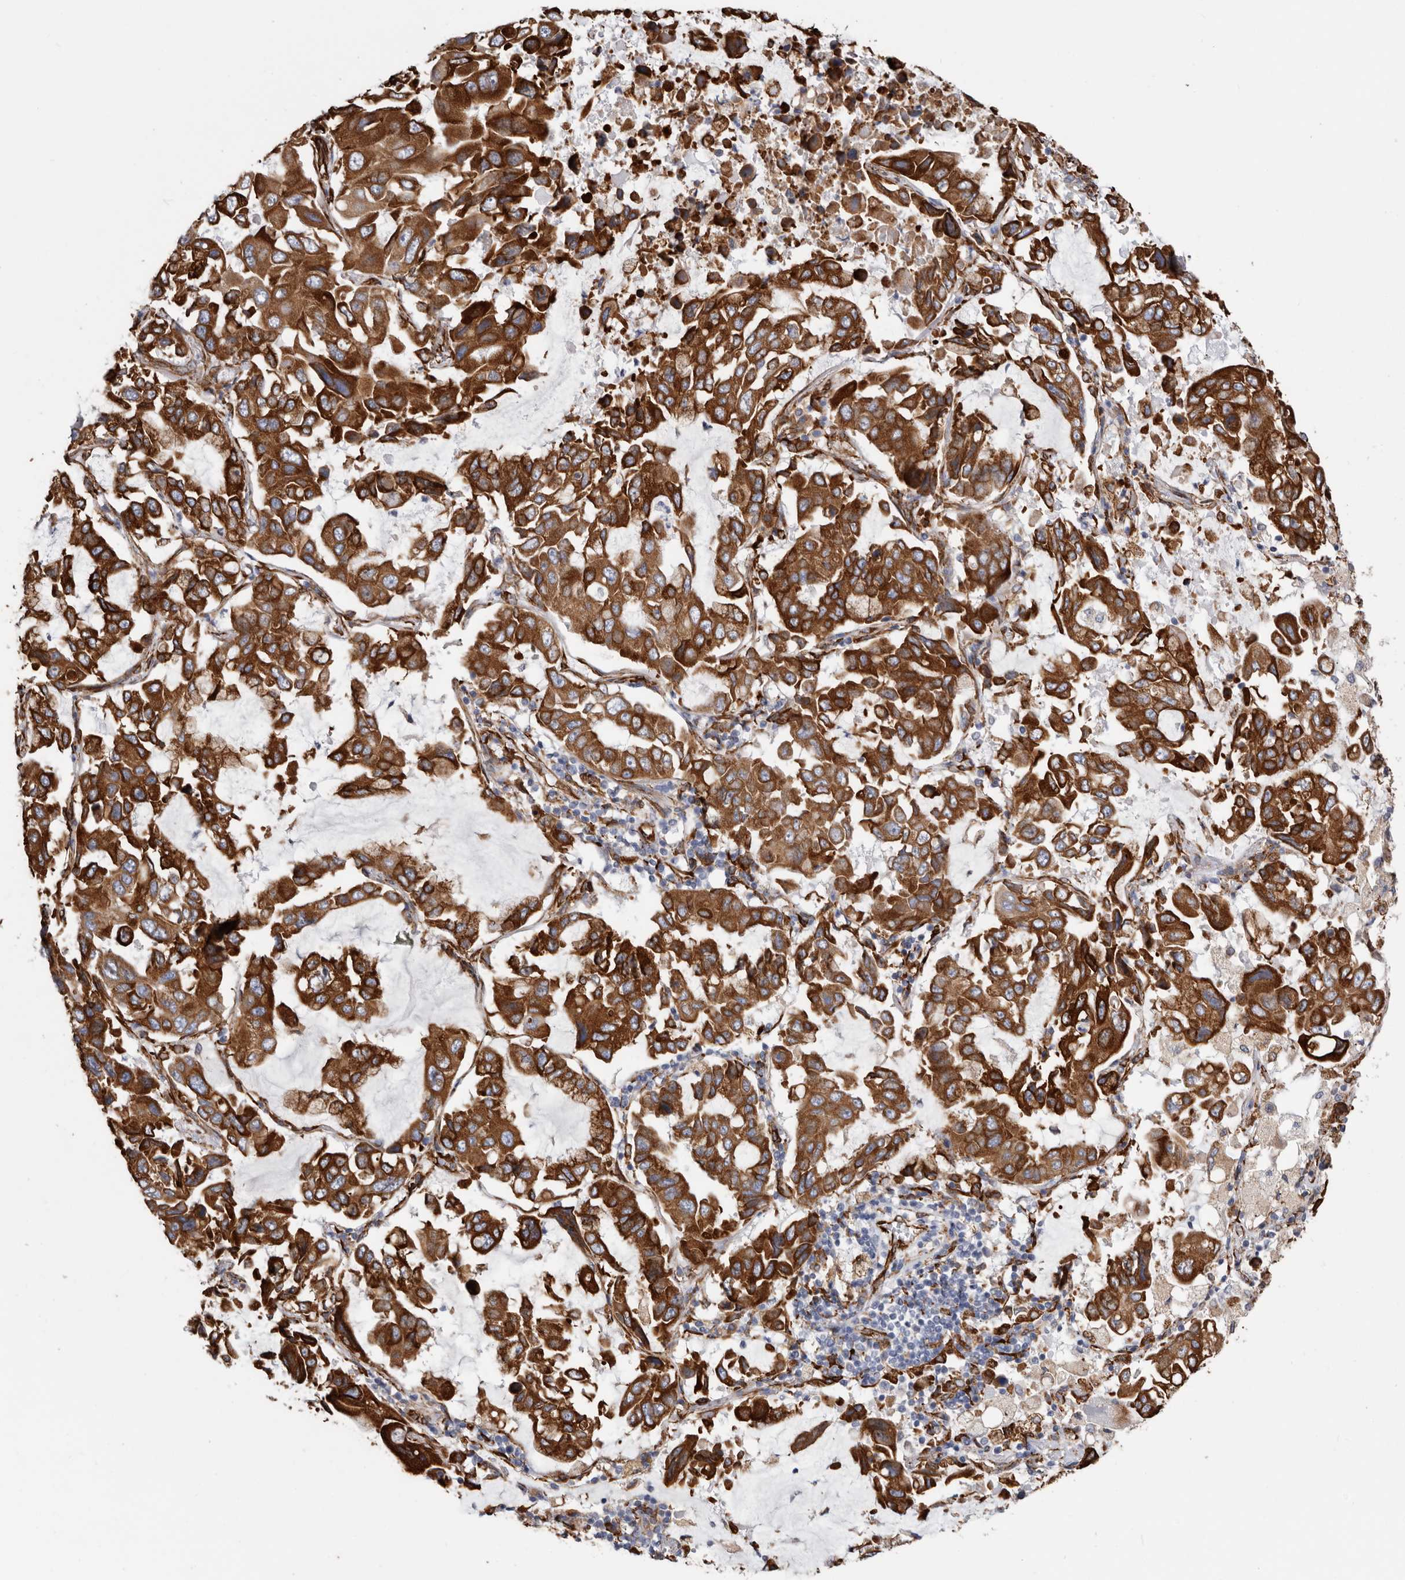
{"staining": {"intensity": "strong", "quantity": ">75%", "location": "cytoplasmic/membranous"}, "tissue": "lung cancer", "cell_type": "Tumor cells", "image_type": "cancer", "snomed": [{"axis": "morphology", "description": "Adenocarcinoma, NOS"}, {"axis": "topography", "description": "Lung"}], "caption": "Immunohistochemistry (IHC) image of human lung cancer stained for a protein (brown), which displays high levels of strong cytoplasmic/membranous positivity in about >75% of tumor cells.", "gene": "SEMA3E", "patient": {"sex": "male", "age": 64}}